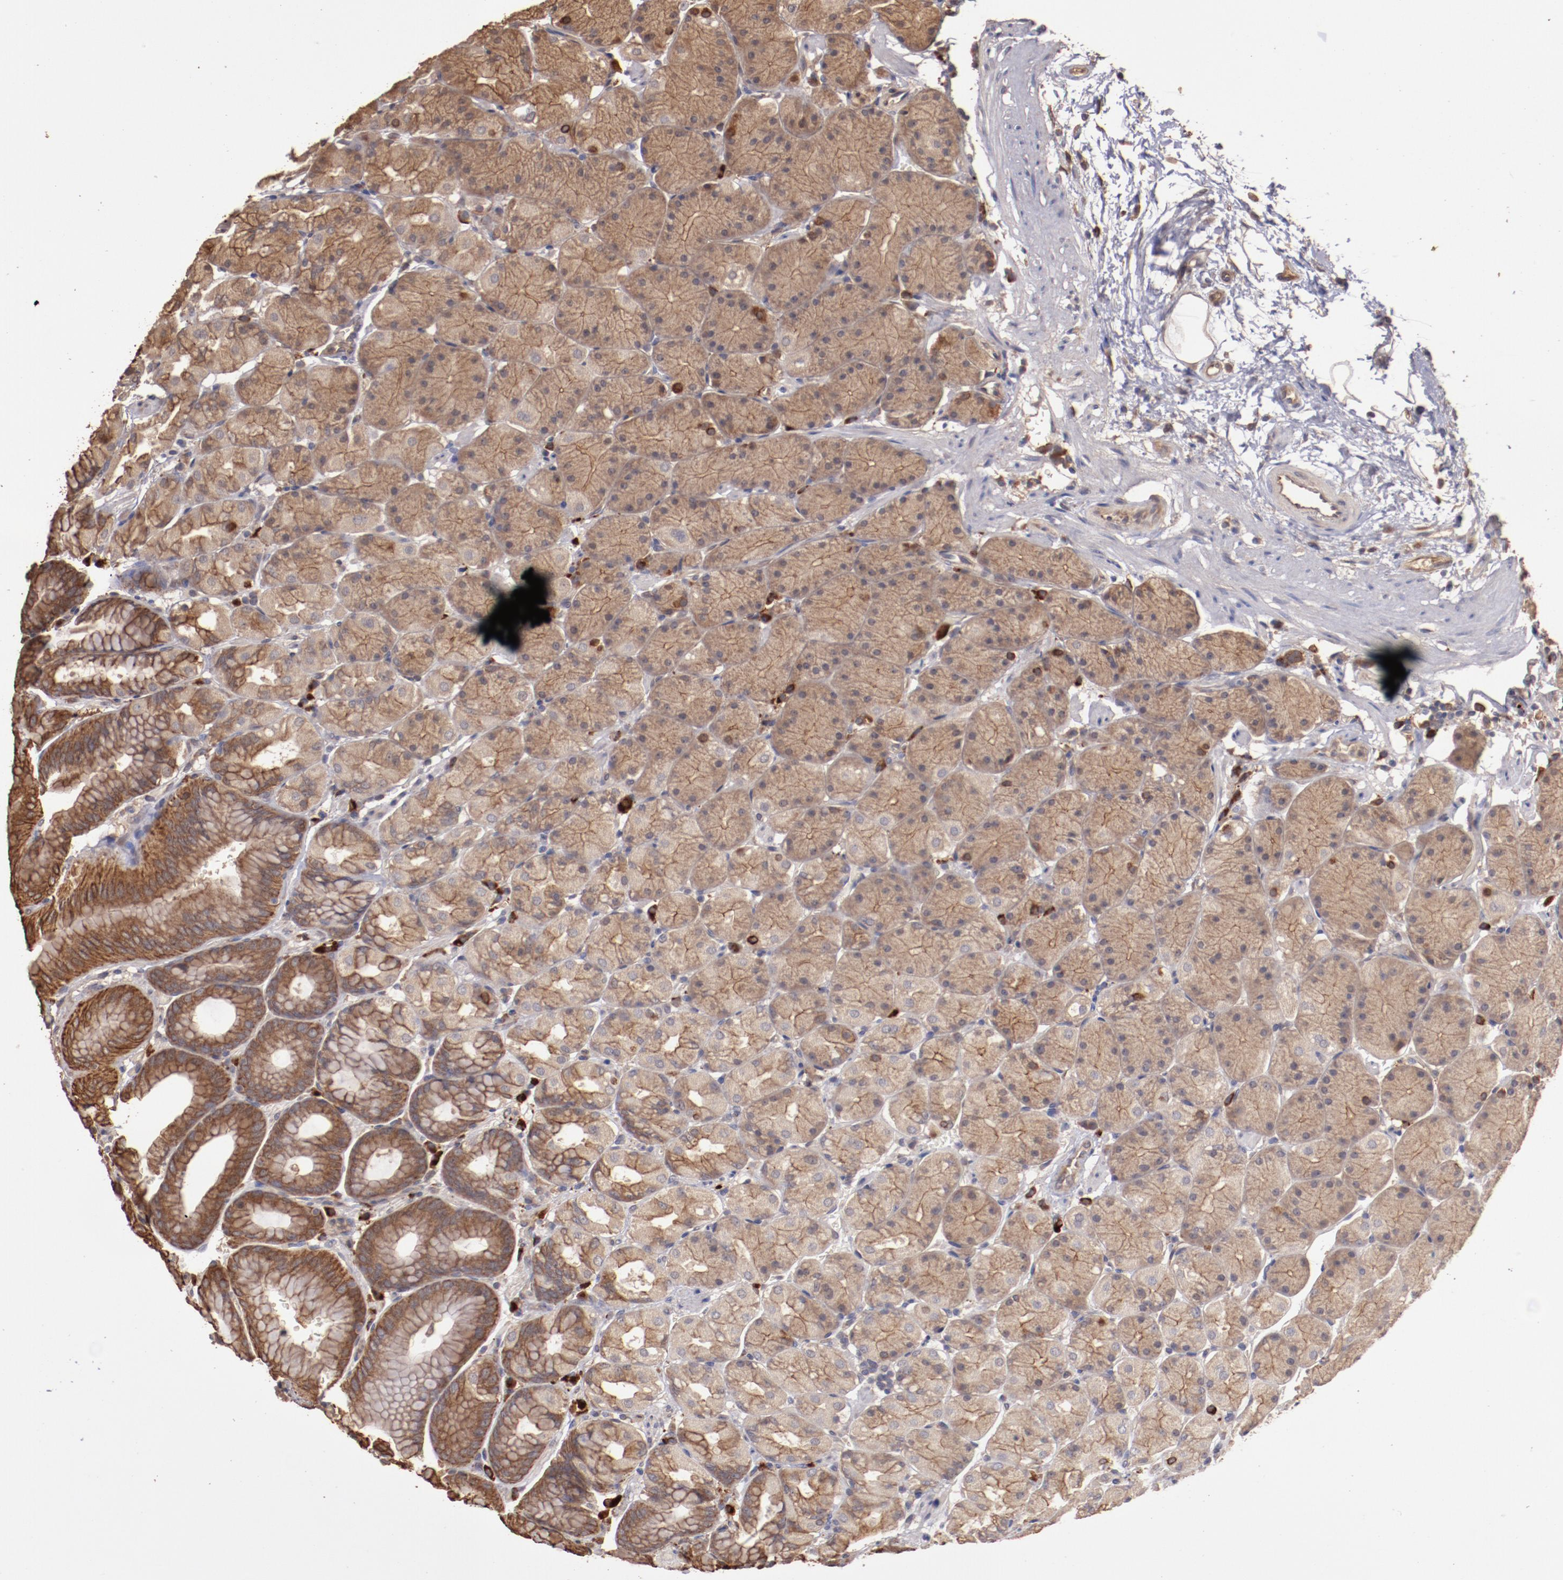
{"staining": {"intensity": "moderate", "quantity": "25%-75%", "location": "cytoplasmic/membranous"}, "tissue": "stomach", "cell_type": "Glandular cells", "image_type": "normal", "snomed": [{"axis": "morphology", "description": "Normal tissue, NOS"}, {"axis": "topography", "description": "Stomach, upper"}, {"axis": "topography", "description": "Stomach"}], "caption": "Stomach stained for a protein (brown) shows moderate cytoplasmic/membranous positive positivity in approximately 25%-75% of glandular cells.", "gene": "SRRD", "patient": {"sex": "male", "age": 76}}